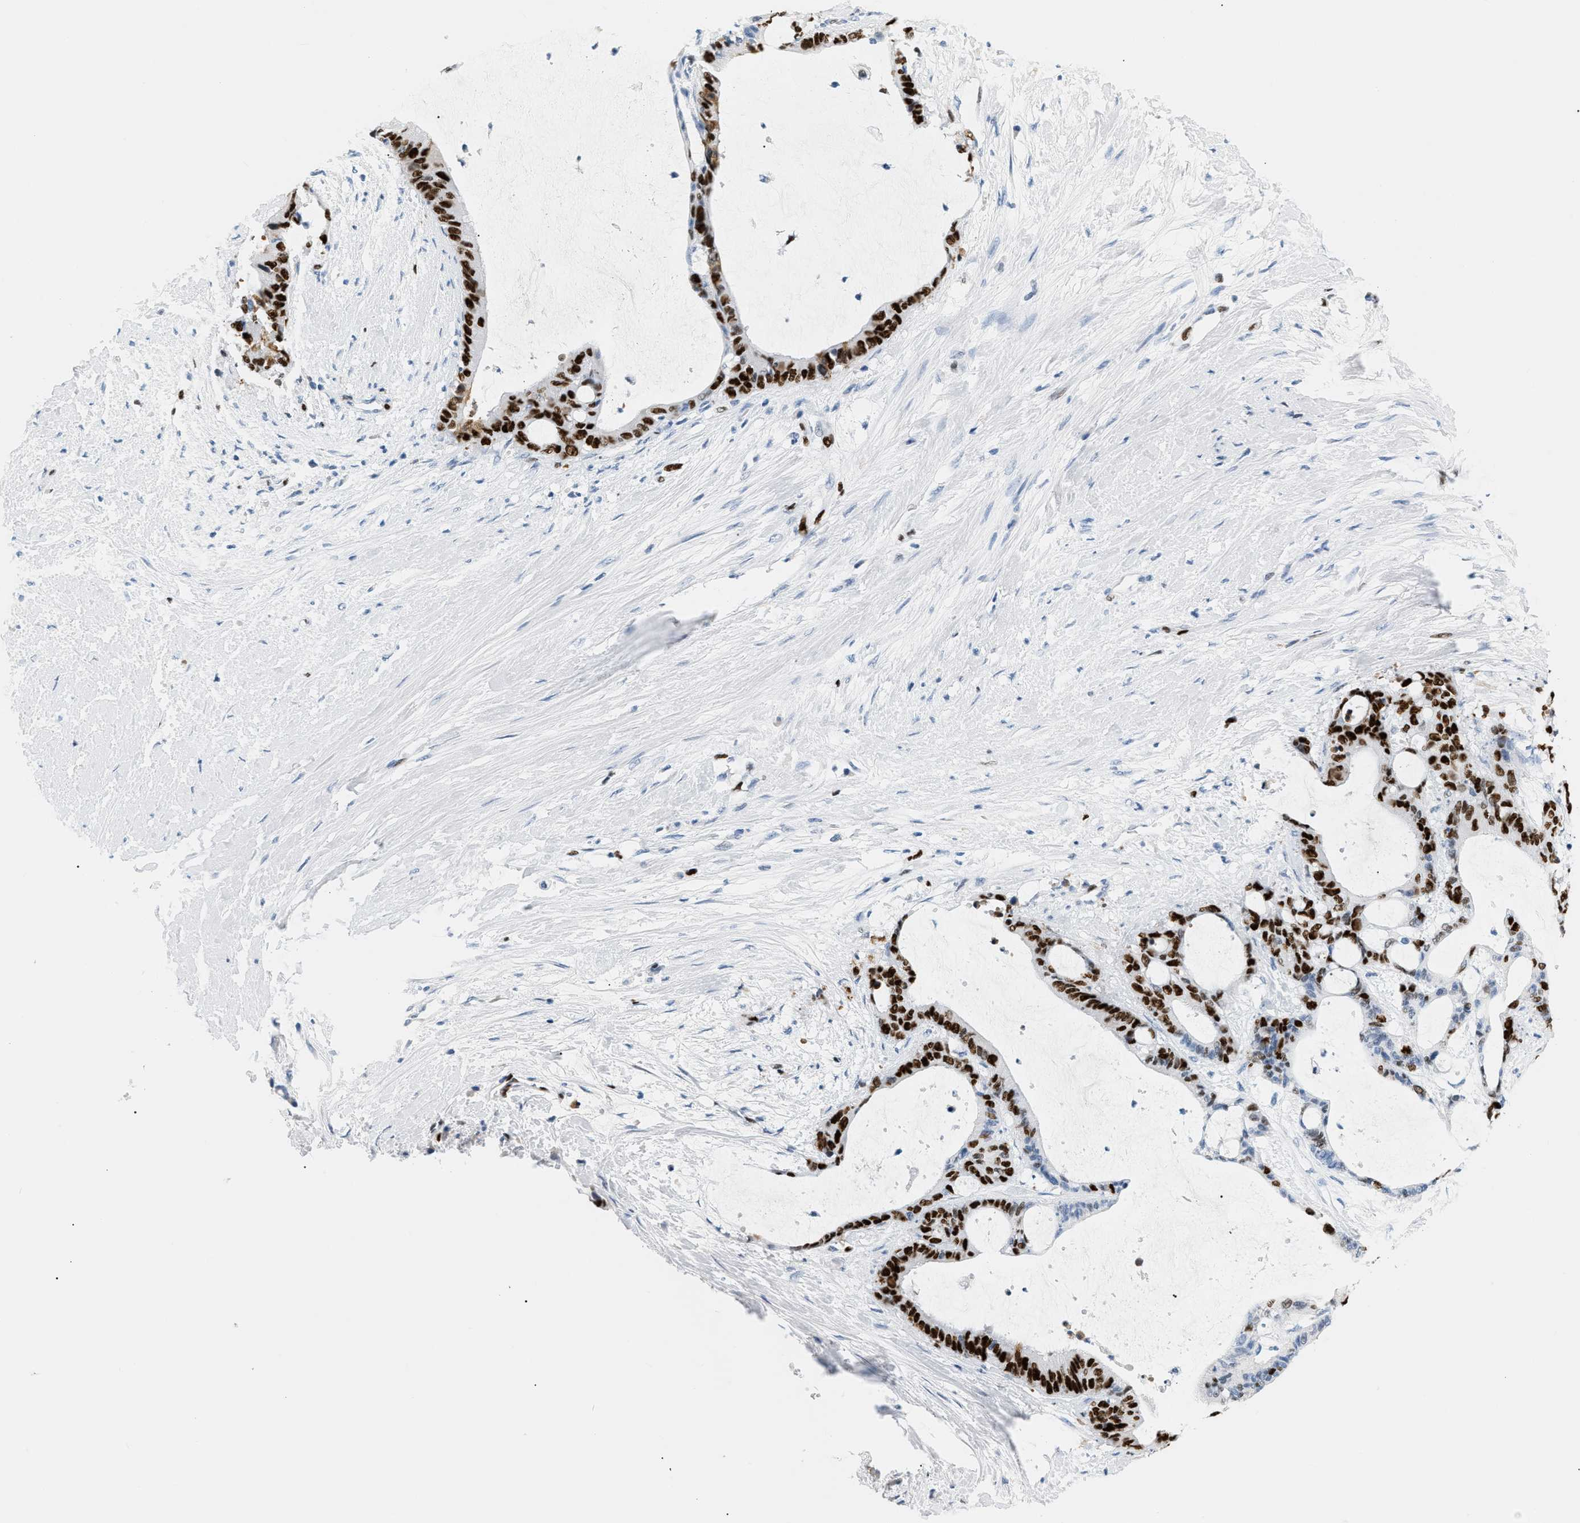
{"staining": {"intensity": "strong", "quantity": ">75%", "location": "nuclear"}, "tissue": "liver cancer", "cell_type": "Tumor cells", "image_type": "cancer", "snomed": [{"axis": "morphology", "description": "Cholangiocarcinoma"}, {"axis": "topography", "description": "Liver"}], "caption": "Cholangiocarcinoma (liver) stained with DAB (3,3'-diaminobenzidine) immunohistochemistry shows high levels of strong nuclear positivity in about >75% of tumor cells.", "gene": "MCM7", "patient": {"sex": "female", "age": 73}}